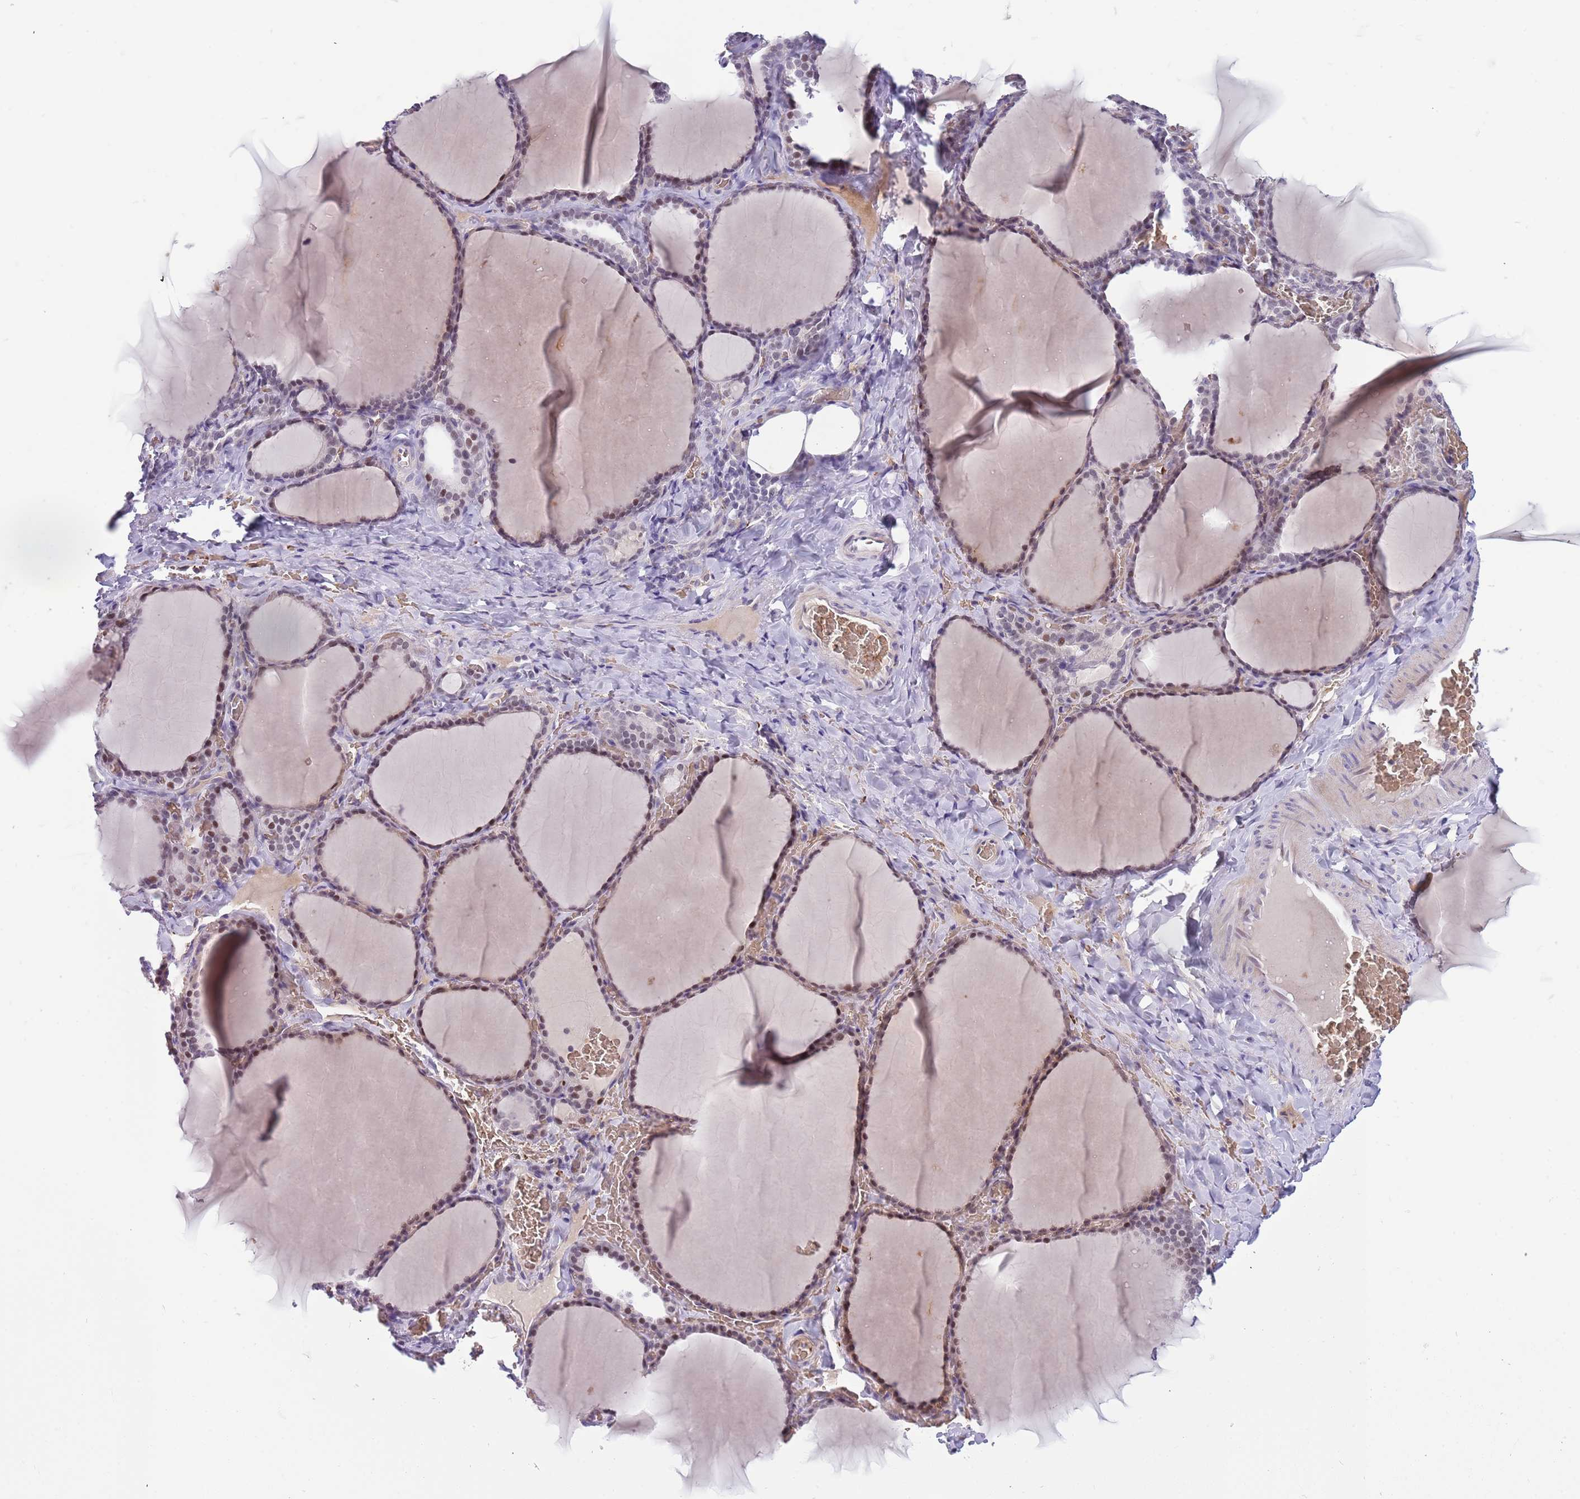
{"staining": {"intensity": "moderate", "quantity": ">75%", "location": "nuclear"}, "tissue": "thyroid gland", "cell_type": "Glandular cells", "image_type": "normal", "snomed": [{"axis": "morphology", "description": "Normal tissue, NOS"}, {"axis": "topography", "description": "Thyroid gland"}], "caption": "Protein analysis of normal thyroid gland displays moderate nuclear positivity in about >75% of glandular cells.", "gene": "LYPD6B", "patient": {"sex": "female", "age": 39}}